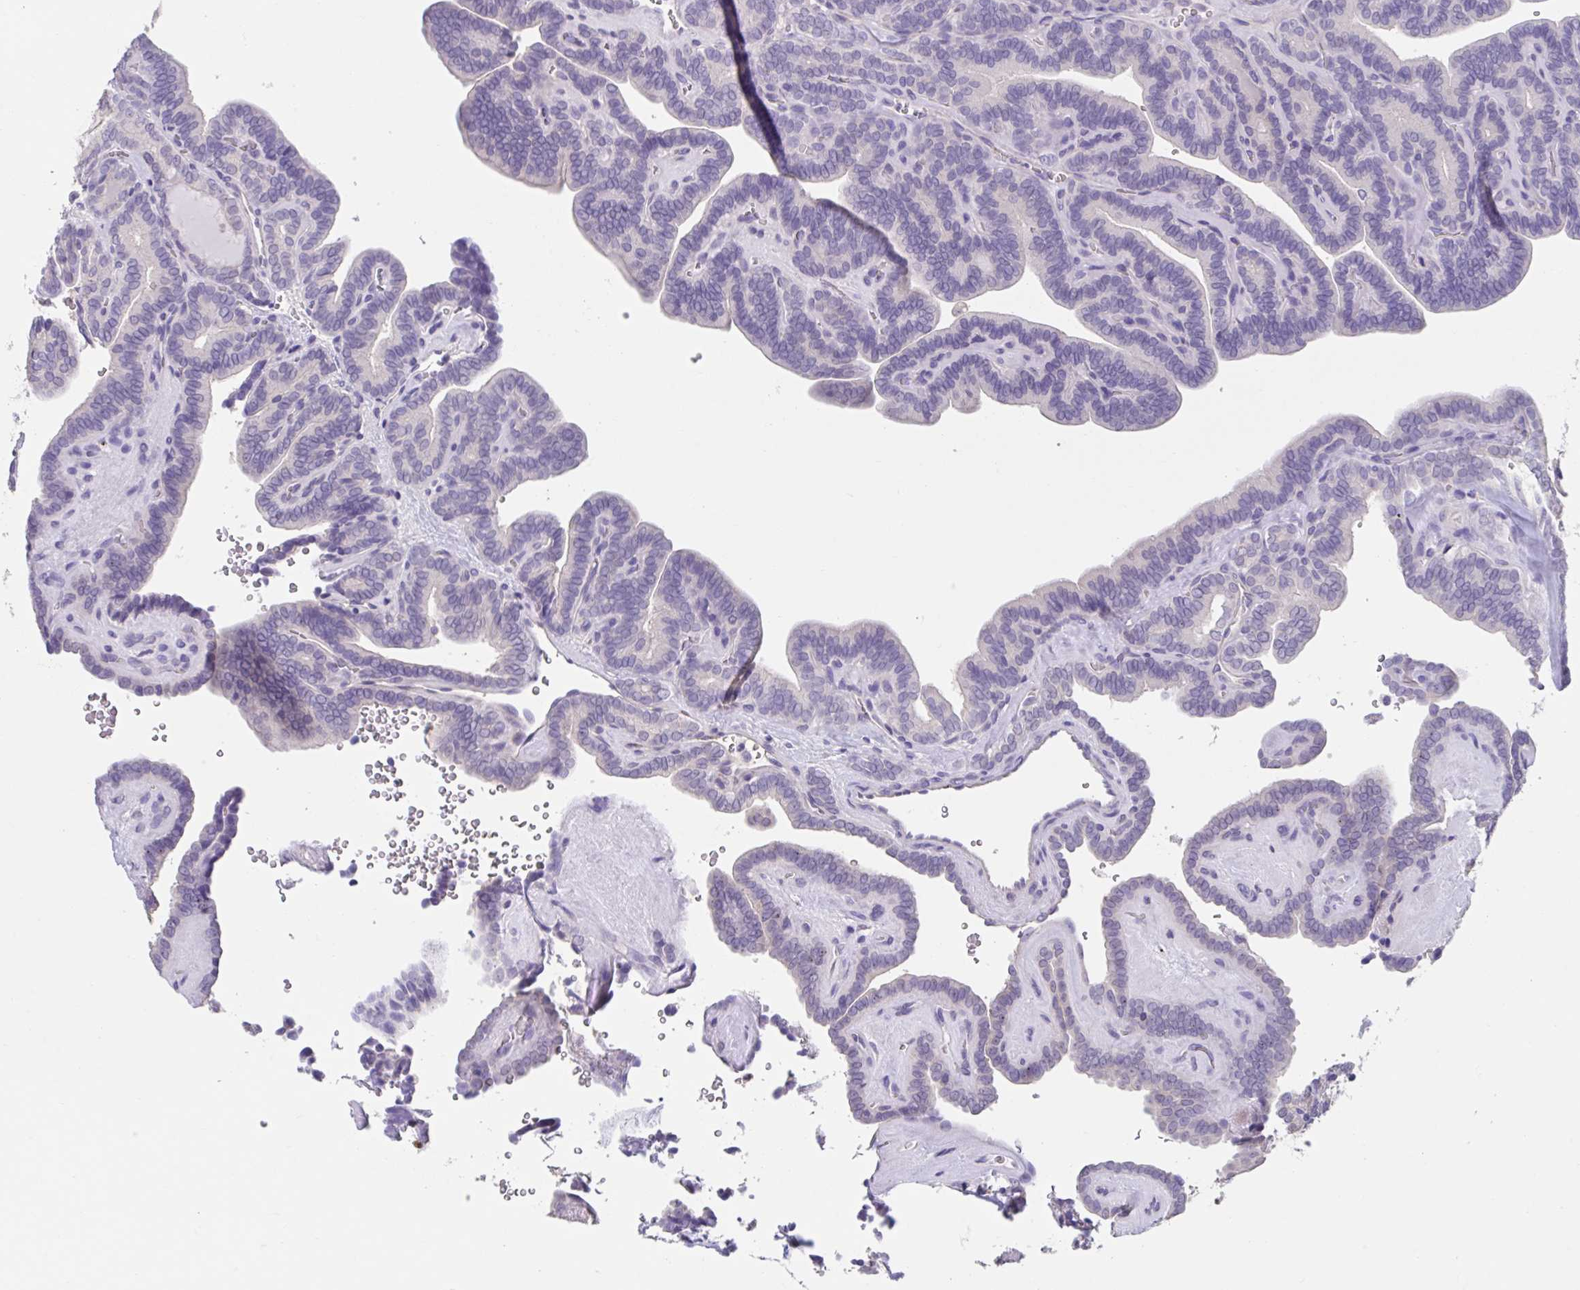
{"staining": {"intensity": "negative", "quantity": "none", "location": "none"}, "tissue": "thyroid cancer", "cell_type": "Tumor cells", "image_type": "cancer", "snomed": [{"axis": "morphology", "description": "Papillary adenocarcinoma, NOS"}, {"axis": "topography", "description": "Thyroid gland"}], "caption": "Immunohistochemical staining of papillary adenocarcinoma (thyroid) reveals no significant expression in tumor cells.", "gene": "GPR162", "patient": {"sex": "female", "age": 21}}